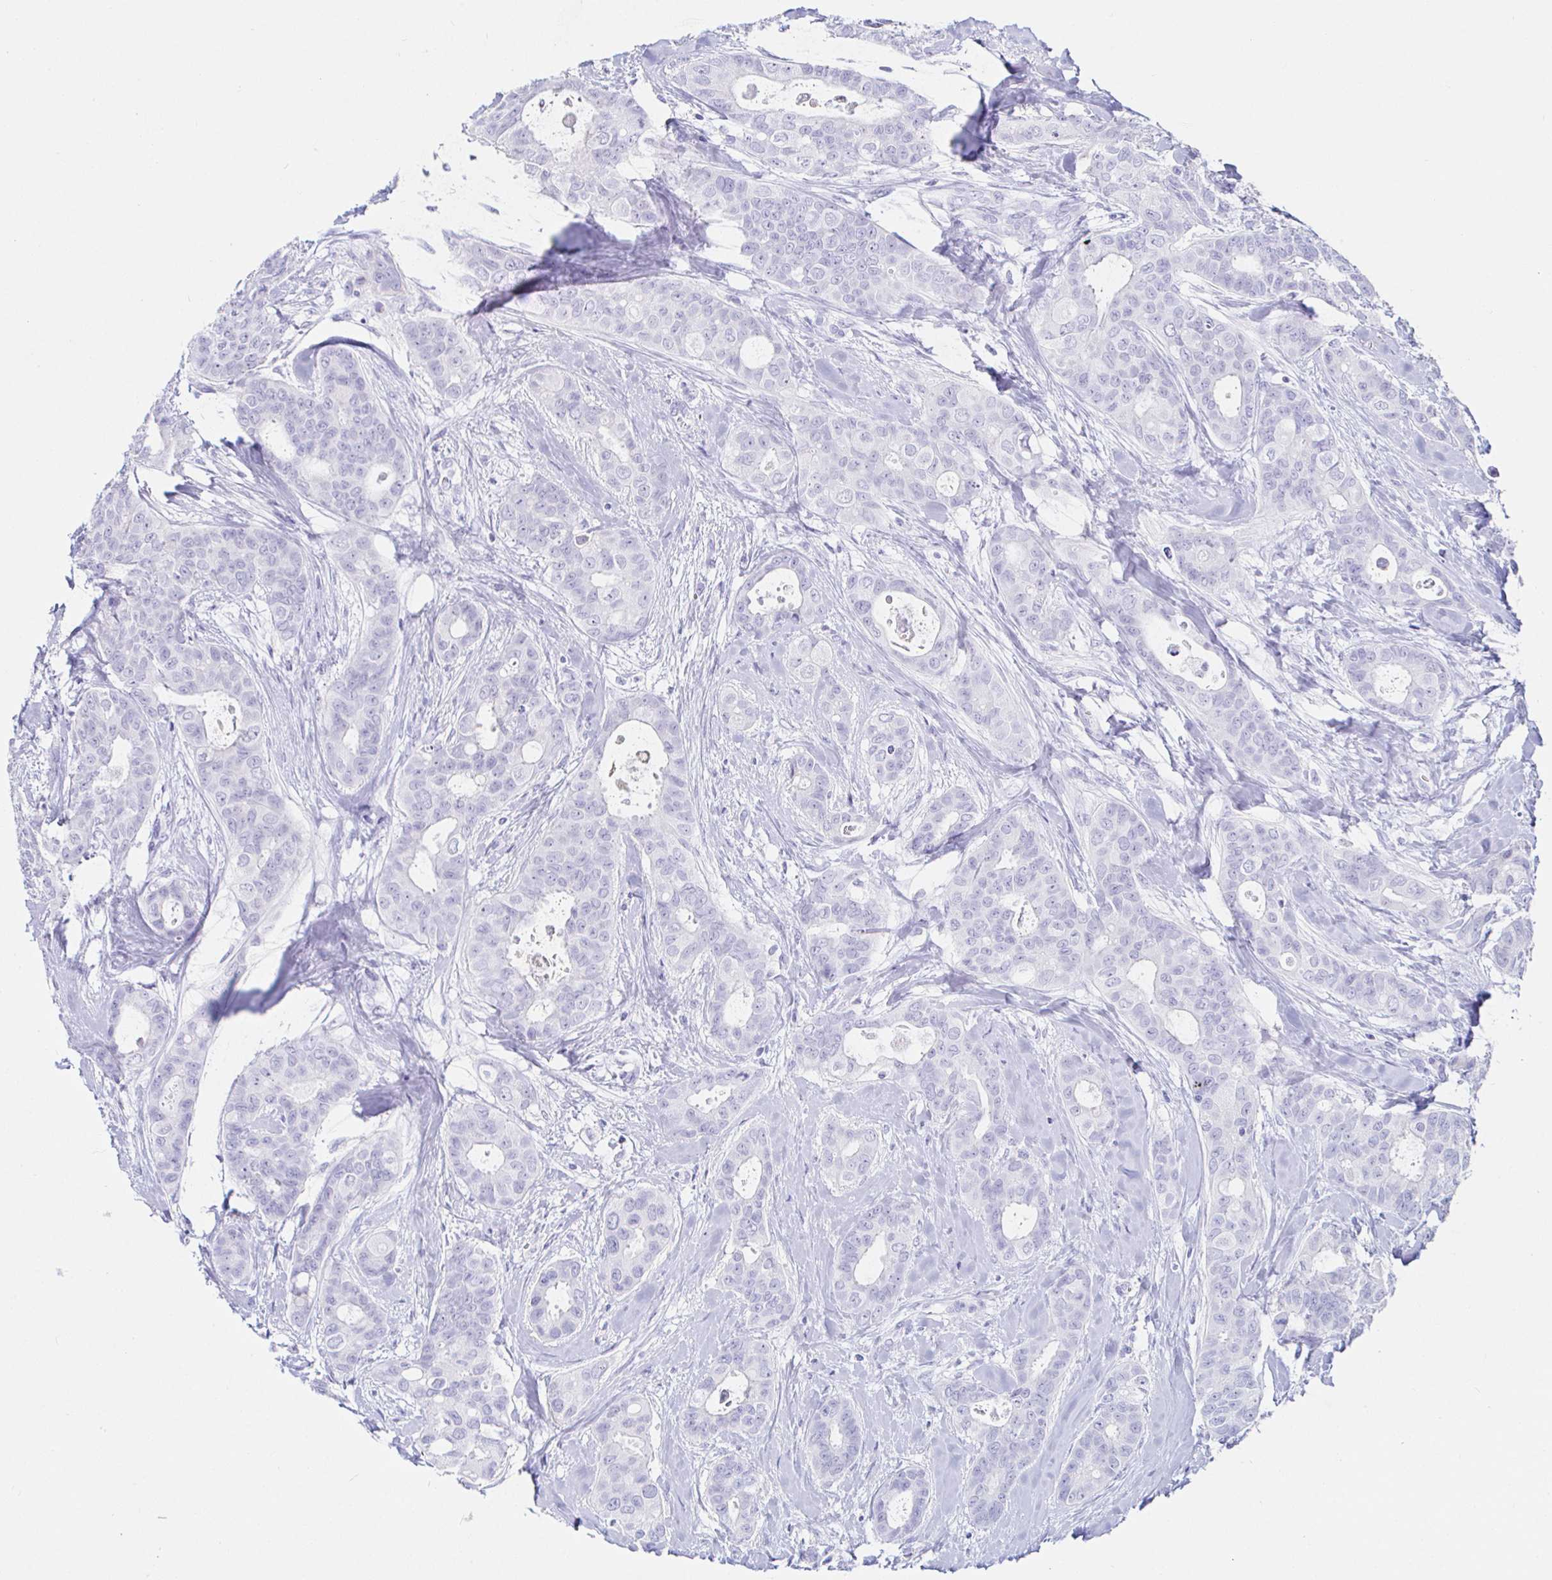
{"staining": {"intensity": "negative", "quantity": "none", "location": "none"}, "tissue": "breast cancer", "cell_type": "Tumor cells", "image_type": "cancer", "snomed": [{"axis": "morphology", "description": "Duct carcinoma"}, {"axis": "topography", "description": "Breast"}], "caption": "The immunohistochemistry (IHC) image has no significant expression in tumor cells of breast cancer (intraductal carcinoma) tissue.", "gene": "SAA4", "patient": {"sex": "female", "age": 45}}